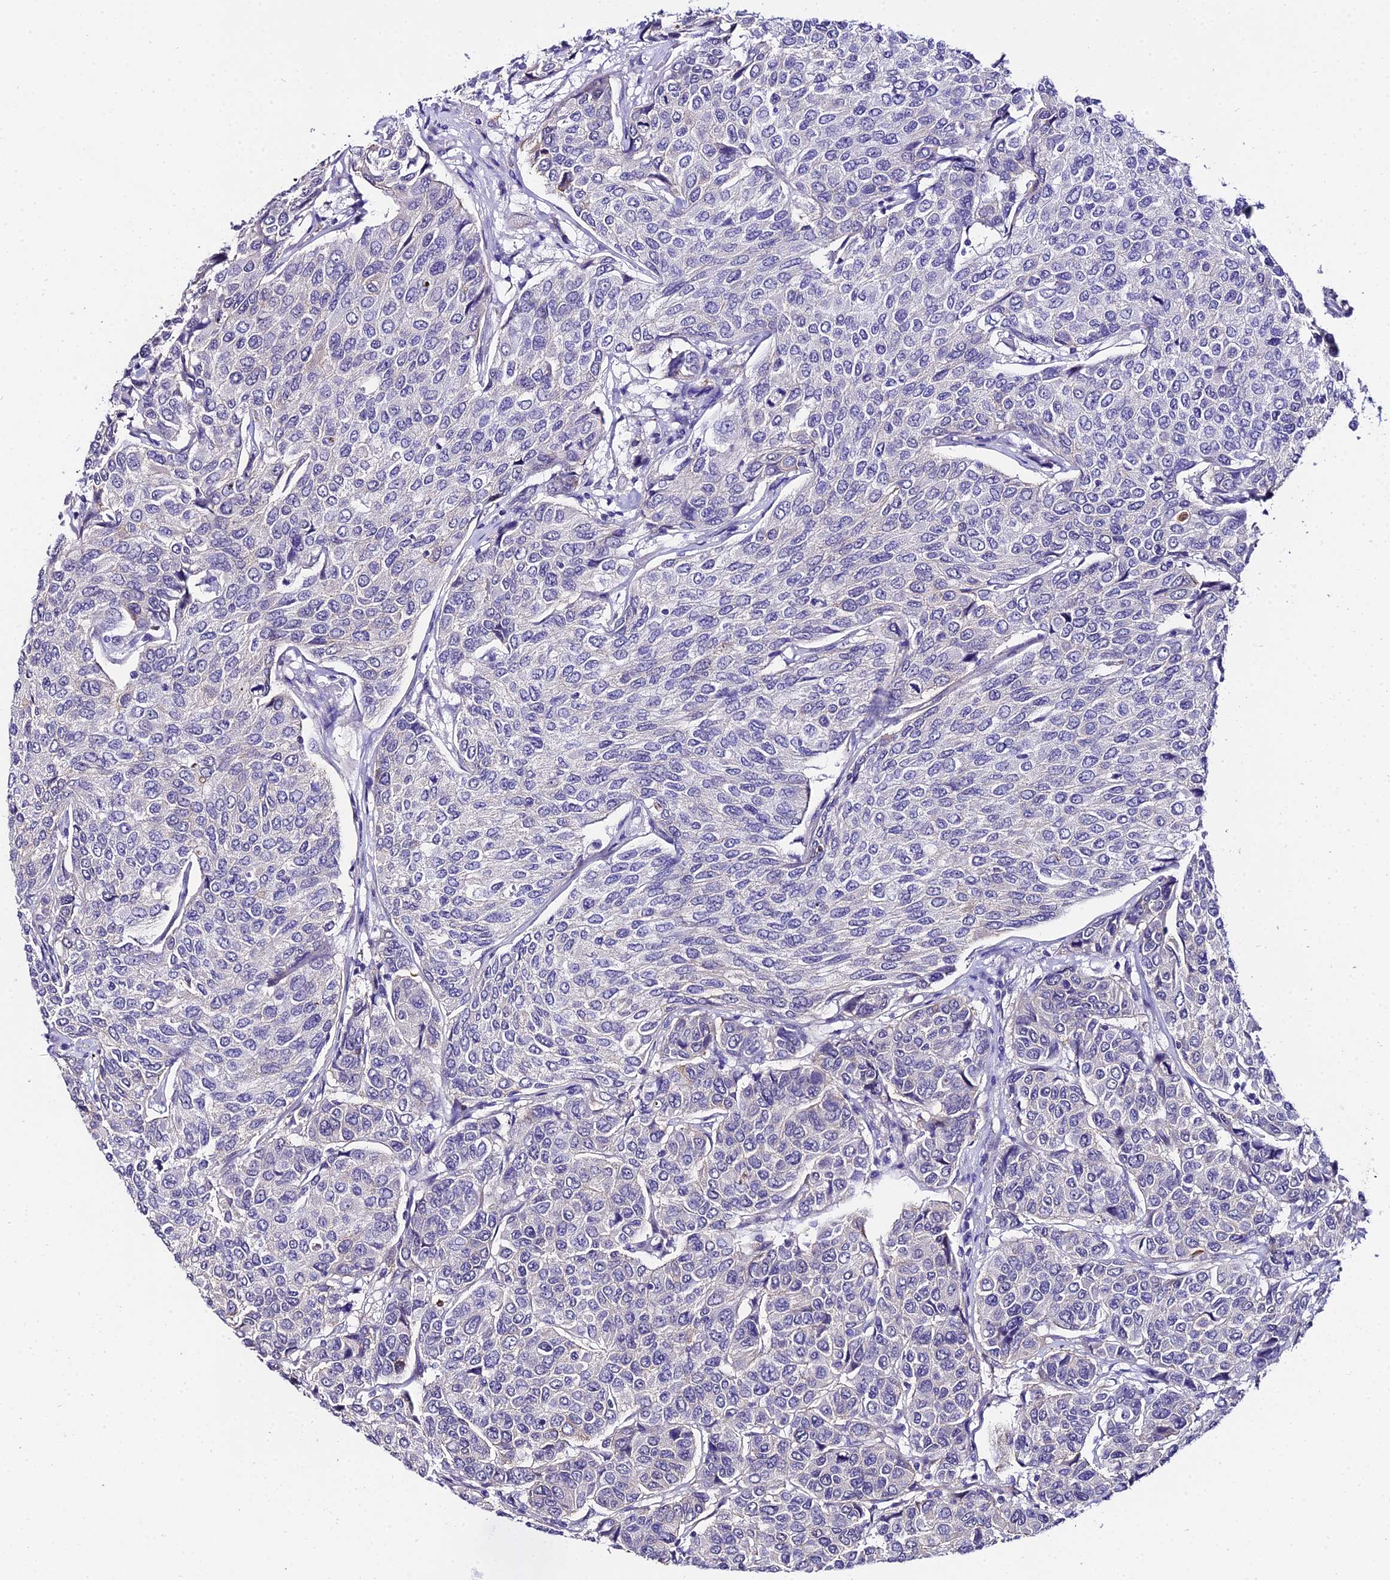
{"staining": {"intensity": "negative", "quantity": "none", "location": "none"}, "tissue": "breast cancer", "cell_type": "Tumor cells", "image_type": "cancer", "snomed": [{"axis": "morphology", "description": "Duct carcinoma"}, {"axis": "topography", "description": "Breast"}], "caption": "Breast intraductal carcinoma was stained to show a protein in brown. There is no significant positivity in tumor cells.", "gene": "POLR2I", "patient": {"sex": "female", "age": 55}}